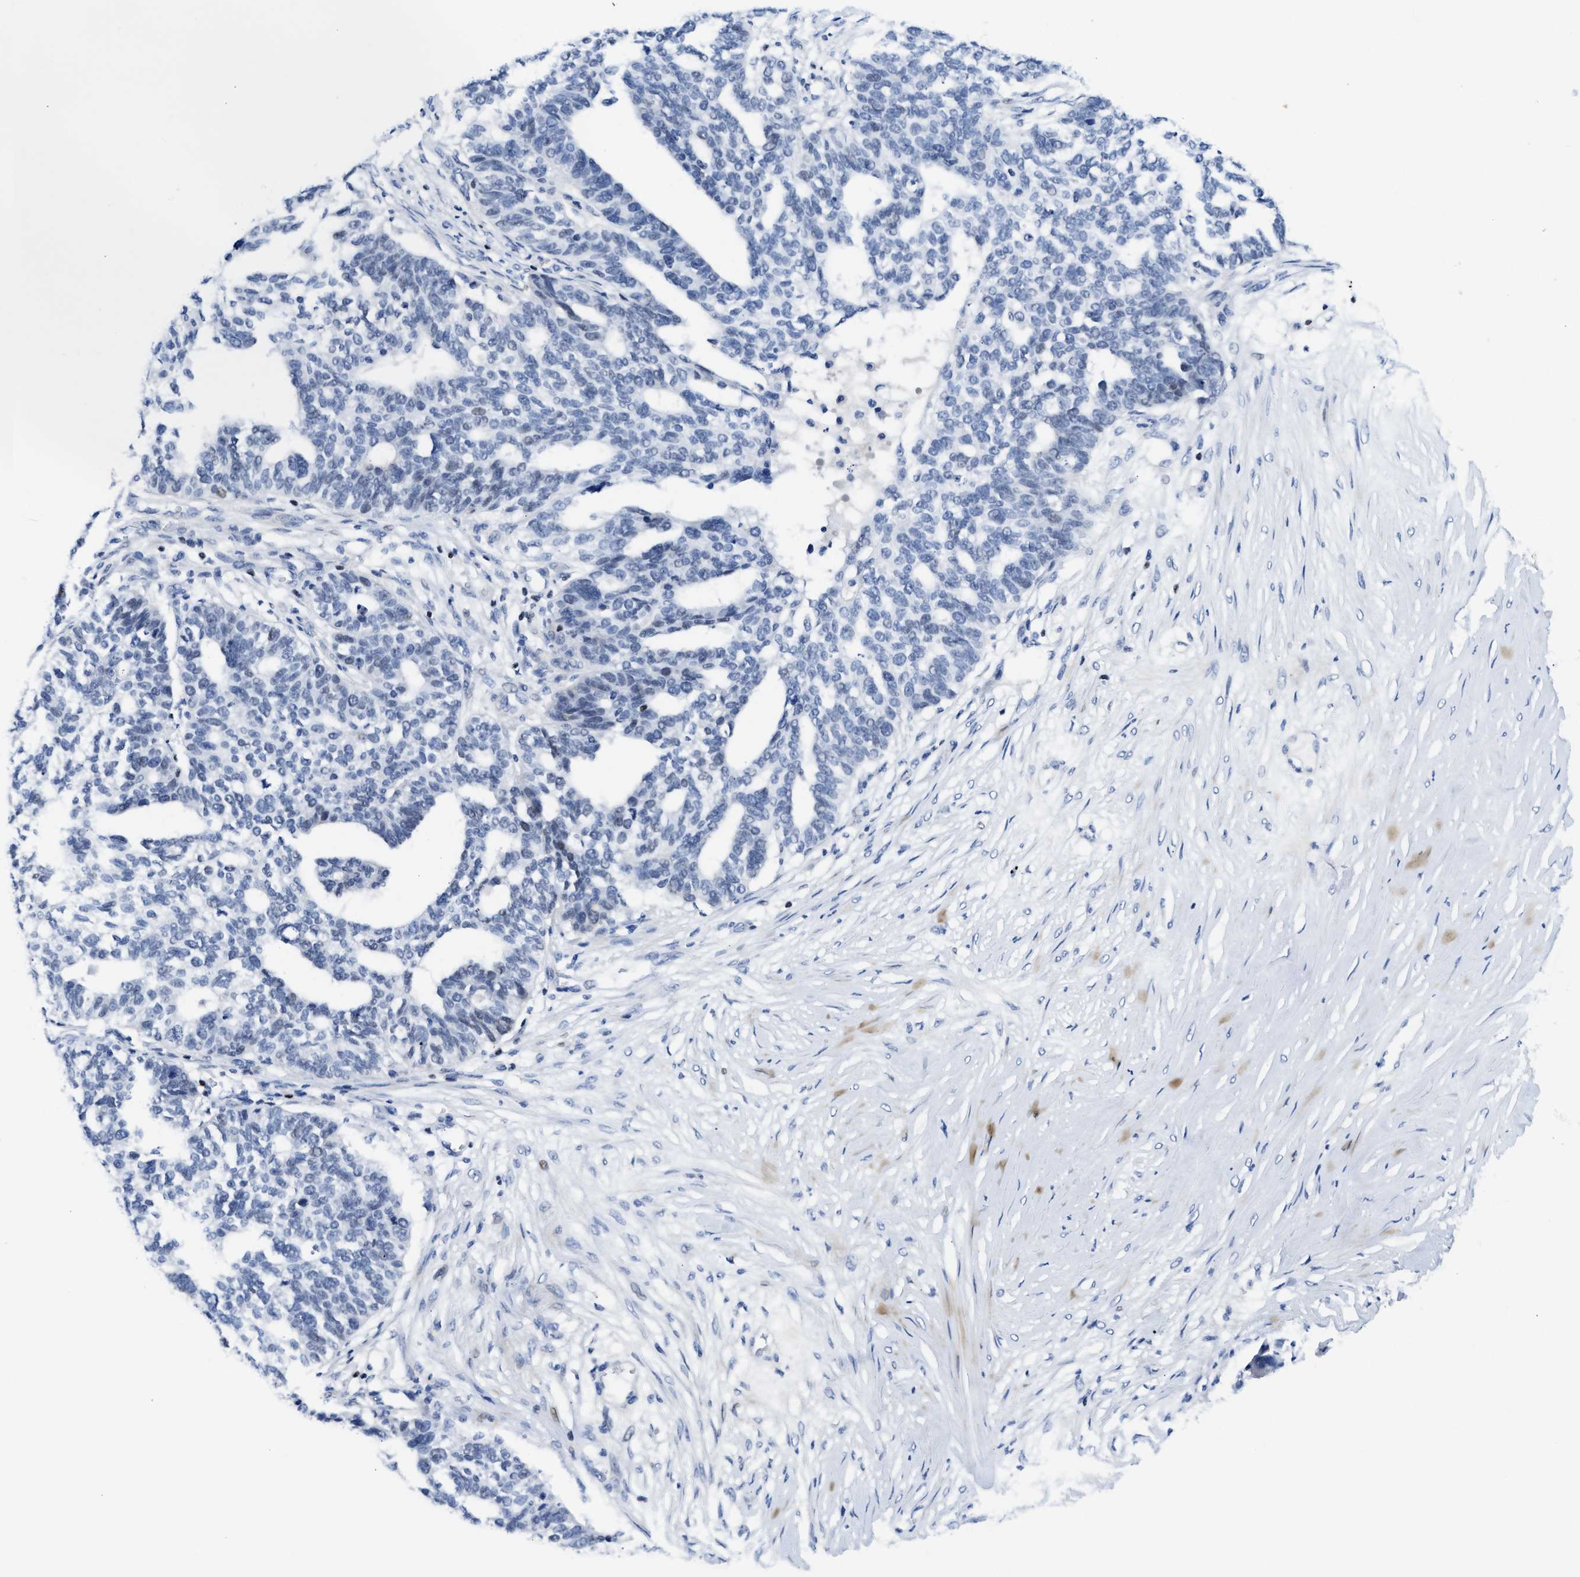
{"staining": {"intensity": "negative", "quantity": "none", "location": "none"}, "tissue": "ovarian cancer", "cell_type": "Tumor cells", "image_type": "cancer", "snomed": [{"axis": "morphology", "description": "Cystadenocarcinoma, serous, NOS"}, {"axis": "topography", "description": "Ovary"}], "caption": "Serous cystadenocarcinoma (ovarian) was stained to show a protein in brown. There is no significant positivity in tumor cells.", "gene": "TCF7", "patient": {"sex": "female", "age": 59}}